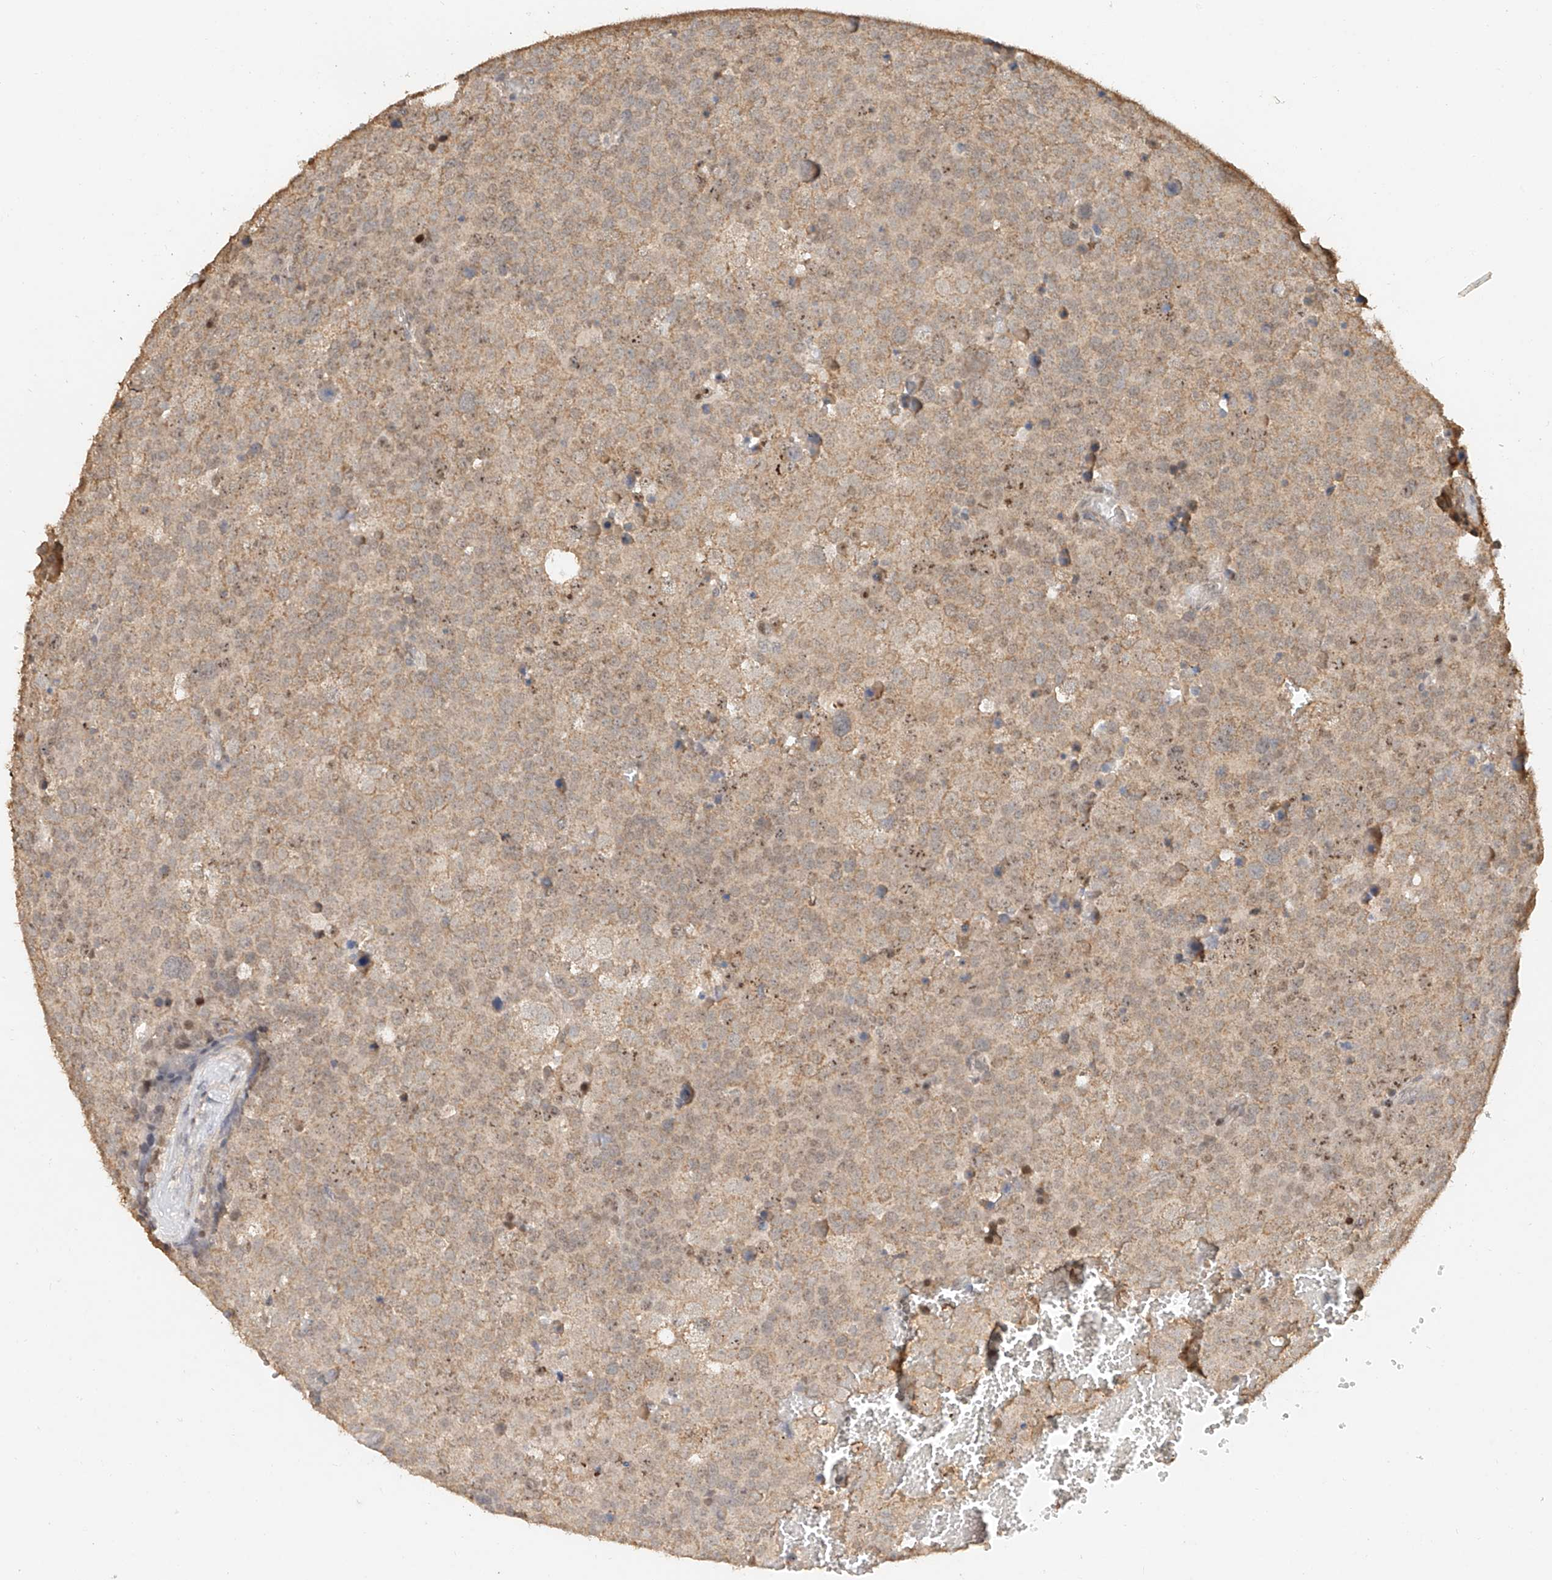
{"staining": {"intensity": "weak", "quantity": ">75%", "location": "cytoplasmic/membranous"}, "tissue": "testis cancer", "cell_type": "Tumor cells", "image_type": "cancer", "snomed": [{"axis": "morphology", "description": "Seminoma, NOS"}, {"axis": "topography", "description": "Testis"}], "caption": "Testis cancer (seminoma) stained for a protein exhibits weak cytoplasmic/membranous positivity in tumor cells.", "gene": "CXorf58", "patient": {"sex": "male", "age": 71}}